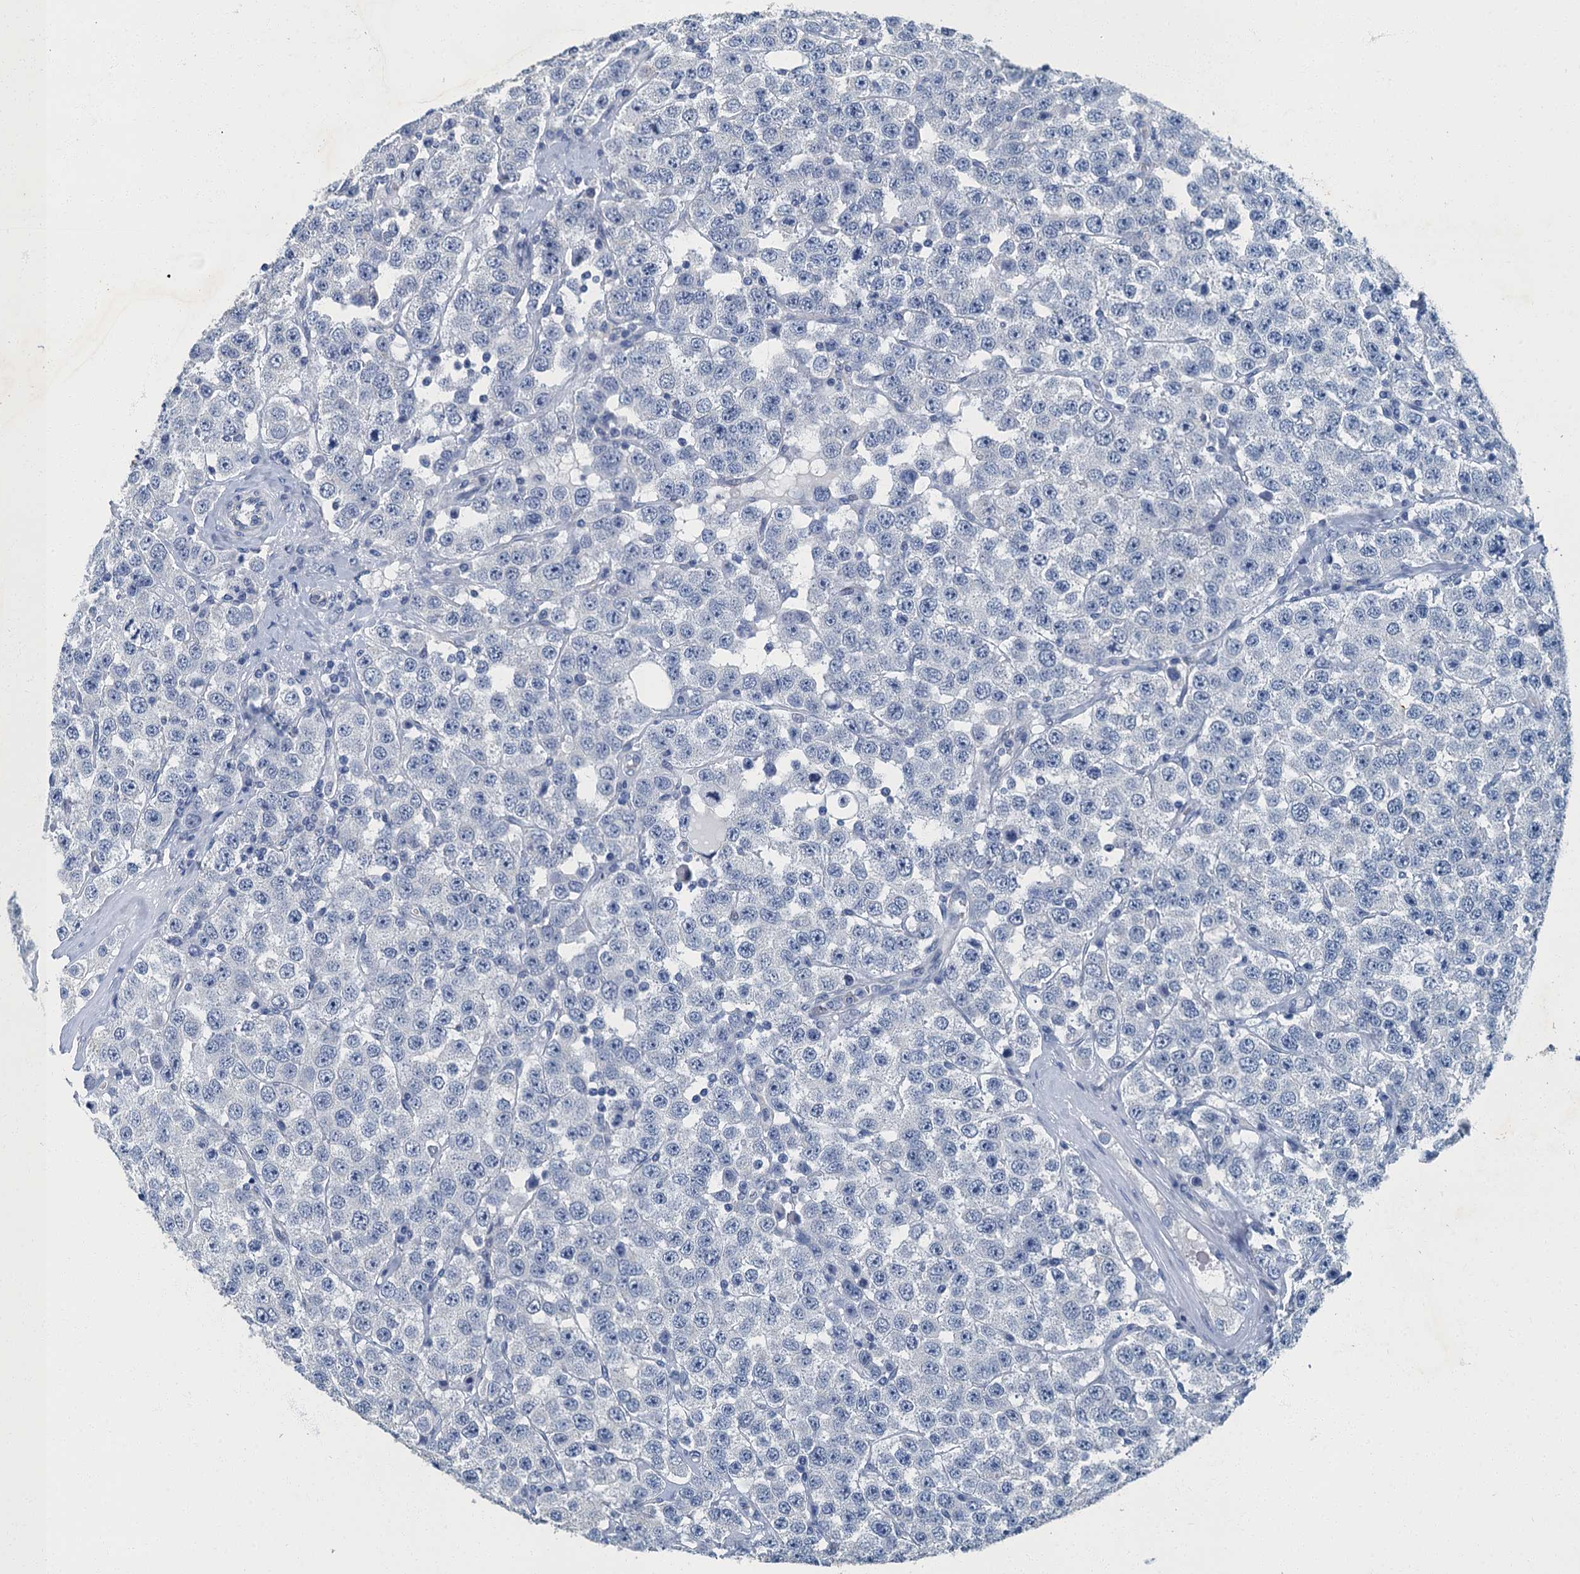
{"staining": {"intensity": "negative", "quantity": "none", "location": "none"}, "tissue": "testis cancer", "cell_type": "Tumor cells", "image_type": "cancer", "snomed": [{"axis": "morphology", "description": "Seminoma, NOS"}, {"axis": "topography", "description": "Testis"}], "caption": "This is an immunohistochemistry photomicrograph of human testis cancer. There is no staining in tumor cells.", "gene": "GADL1", "patient": {"sex": "male", "age": 28}}